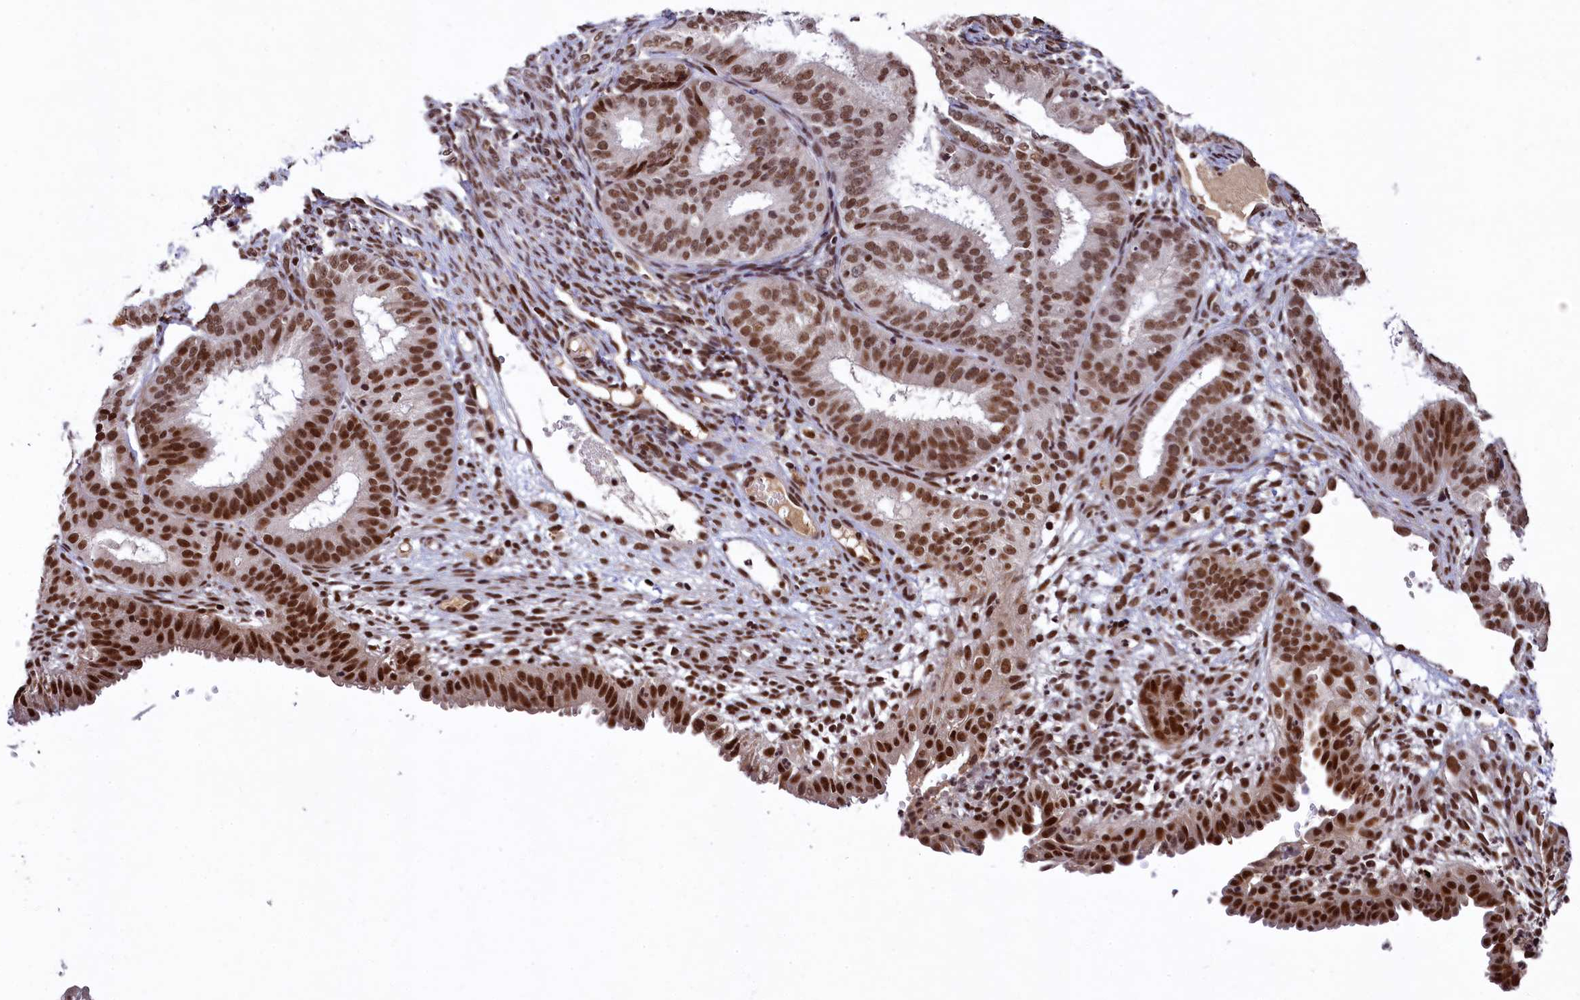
{"staining": {"intensity": "moderate", "quantity": ">75%", "location": "nuclear"}, "tissue": "endometrial cancer", "cell_type": "Tumor cells", "image_type": "cancer", "snomed": [{"axis": "morphology", "description": "Adenocarcinoma, NOS"}, {"axis": "topography", "description": "Endometrium"}], "caption": "Protein expression analysis of endometrial cancer displays moderate nuclear positivity in about >75% of tumor cells.", "gene": "FAM217B", "patient": {"sex": "female", "age": 51}}